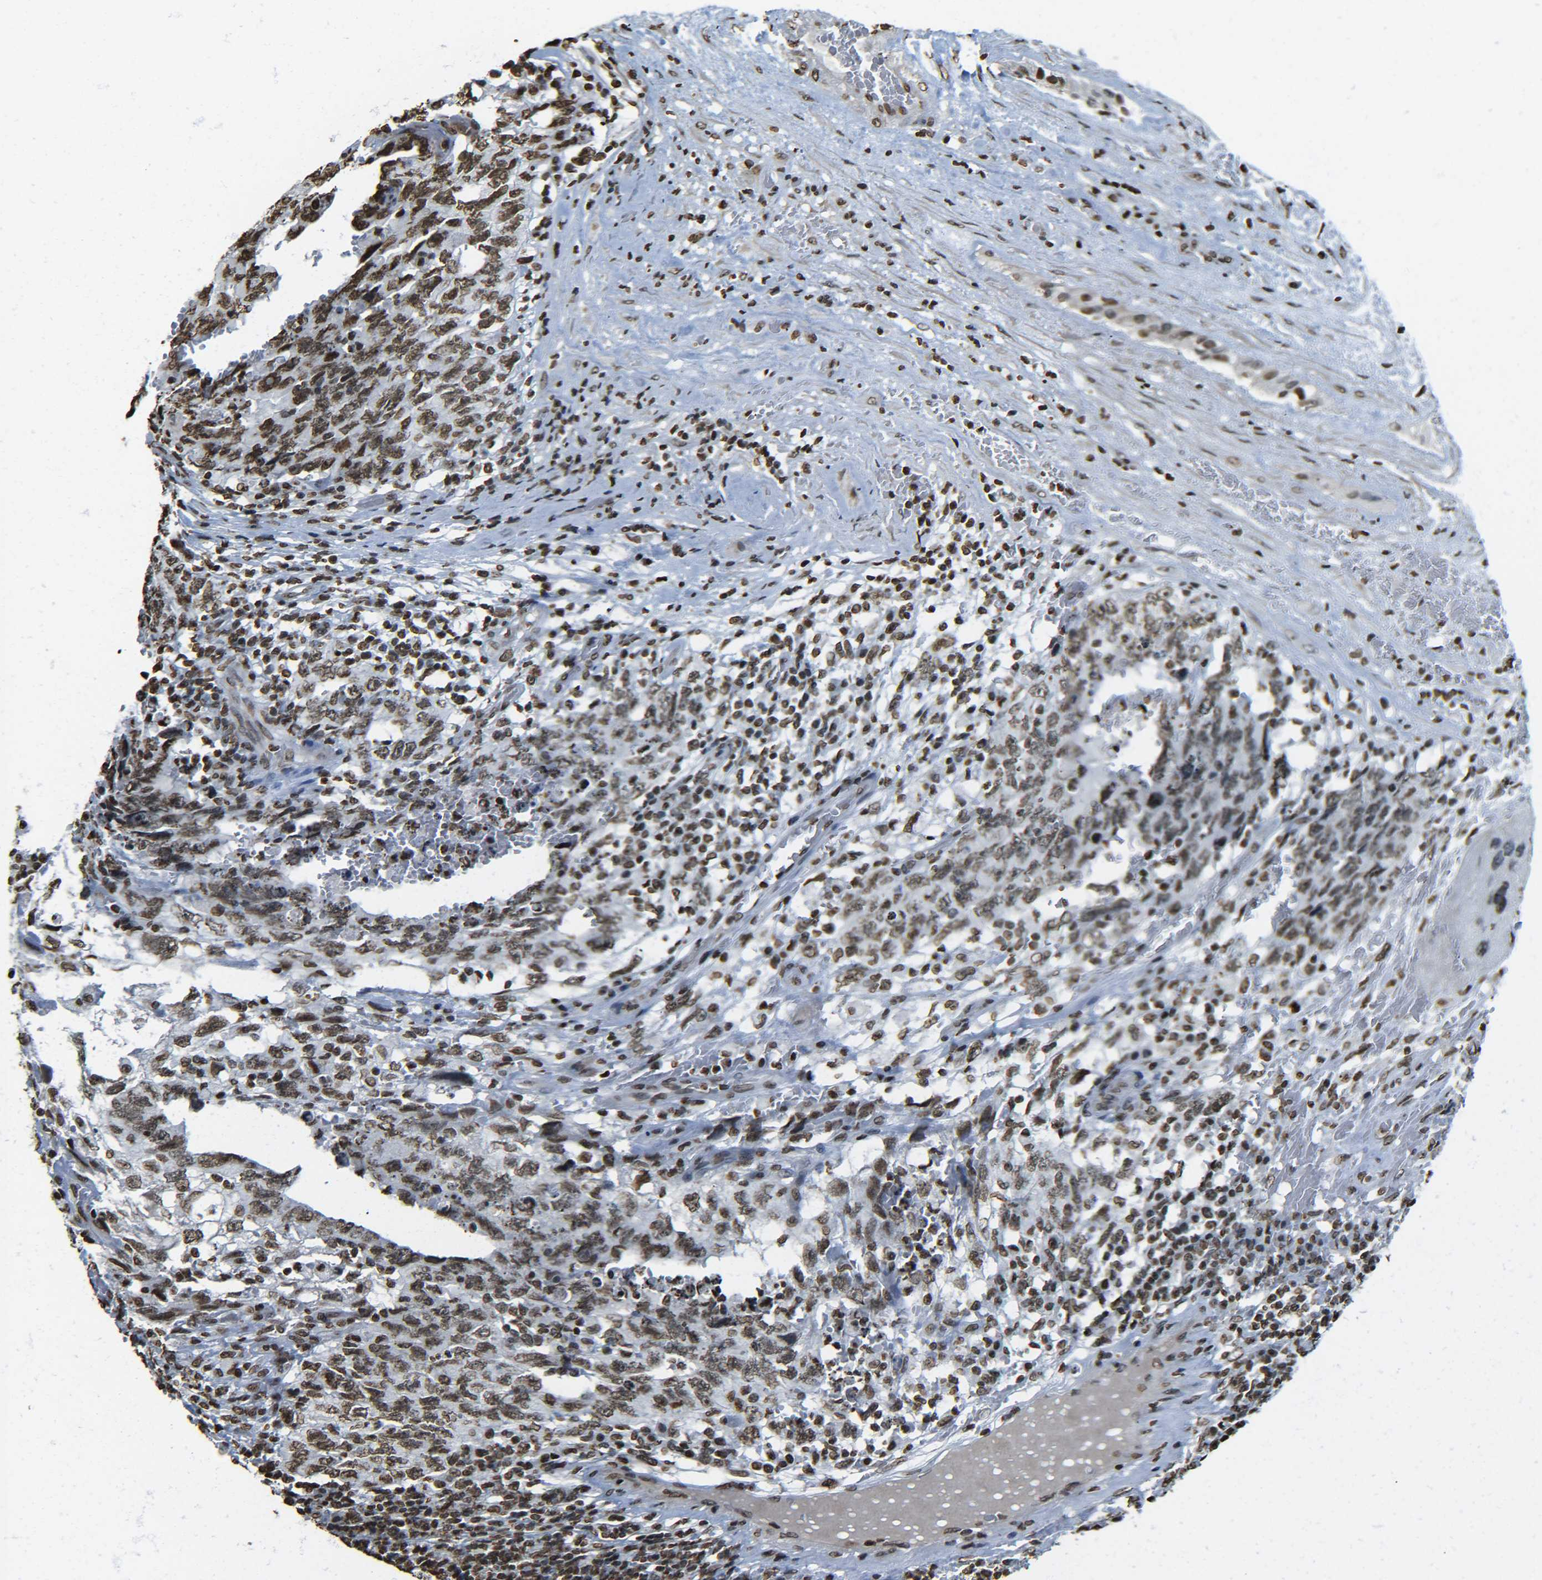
{"staining": {"intensity": "moderate", "quantity": ">75%", "location": "nuclear"}, "tissue": "testis cancer", "cell_type": "Tumor cells", "image_type": "cancer", "snomed": [{"axis": "morphology", "description": "Carcinoma, Embryonal, NOS"}, {"axis": "topography", "description": "Testis"}], "caption": "The immunohistochemical stain highlights moderate nuclear expression in tumor cells of testis cancer tissue.", "gene": "H4C16", "patient": {"sex": "male", "age": 26}}